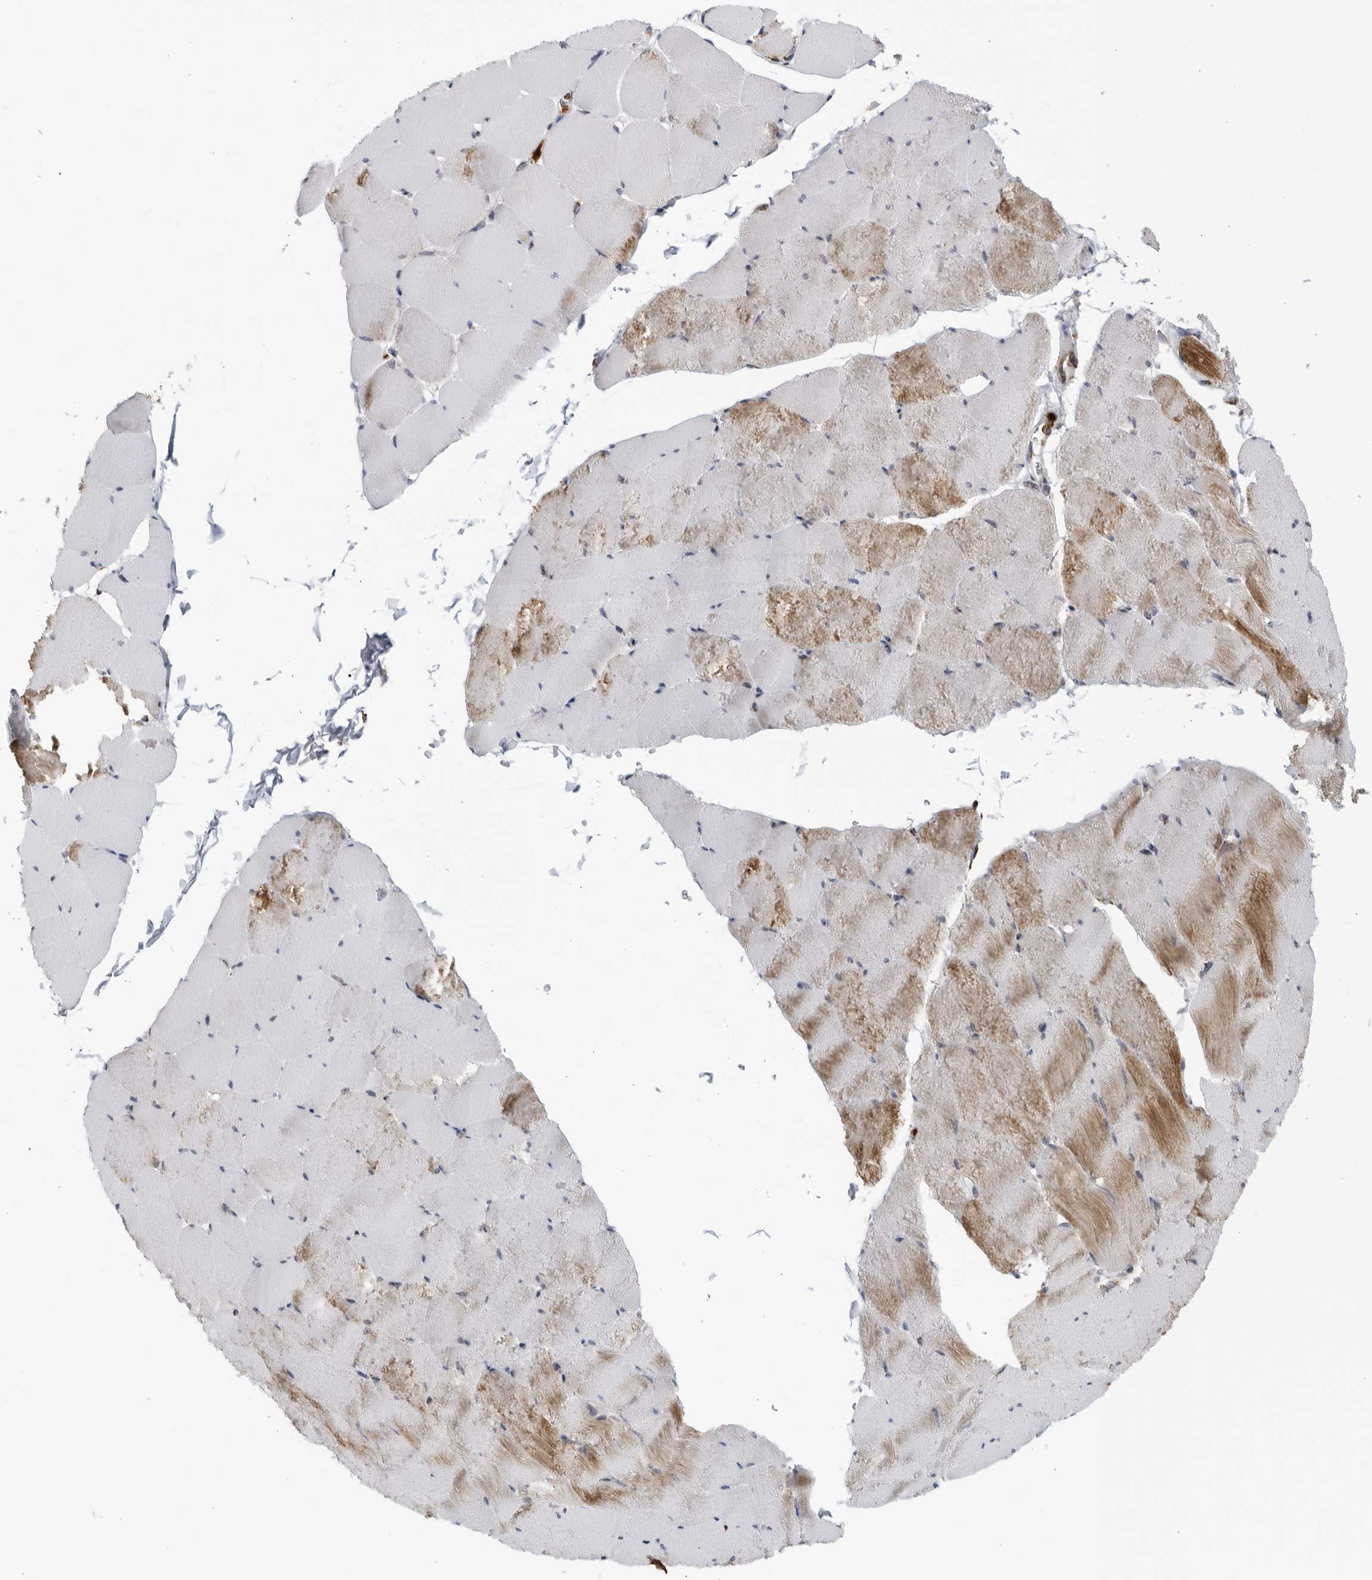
{"staining": {"intensity": "moderate", "quantity": "25%-75%", "location": "cytoplasmic/membranous"}, "tissue": "skeletal muscle", "cell_type": "Myocytes", "image_type": "normal", "snomed": [{"axis": "morphology", "description": "Normal tissue, NOS"}, {"axis": "topography", "description": "Skeletal muscle"}], "caption": "The image shows immunohistochemical staining of normal skeletal muscle. There is moderate cytoplasmic/membranous positivity is seen in about 25%-75% of myocytes. Nuclei are stained in blue.", "gene": "RBM34", "patient": {"sex": "male", "age": 62}}